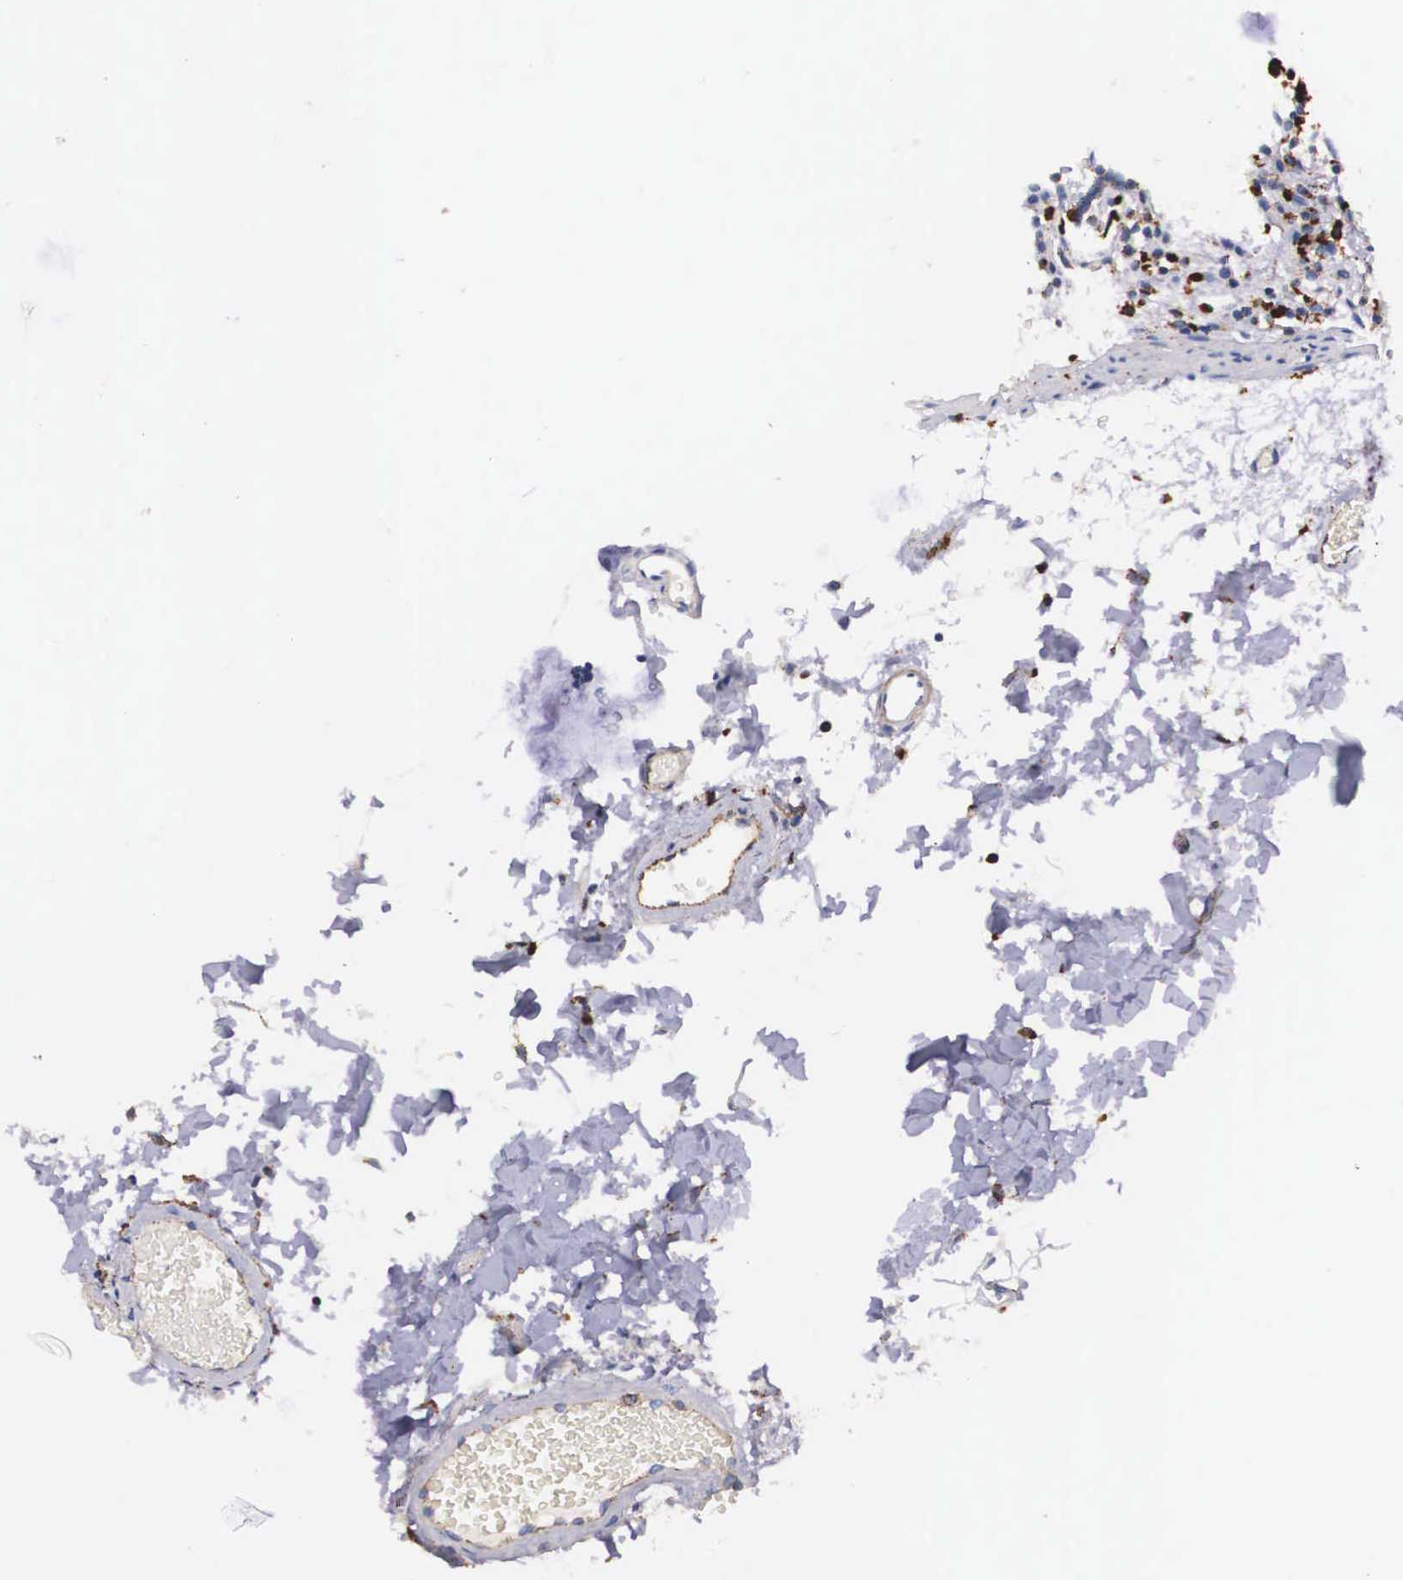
{"staining": {"intensity": "moderate", "quantity": ">75%", "location": "cytoplasmic/membranous"}, "tissue": "colon", "cell_type": "Endothelial cells", "image_type": "normal", "snomed": [{"axis": "morphology", "description": "Normal tissue, NOS"}, {"axis": "topography", "description": "Colon"}], "caption": "Immunohistochemistry of unremarkable human colon demonstrates medium levels of moderate cytoplasmic/membranous expression in about >75% of endothelial cells.", "gene": "NAGA", "patient": {"sex": "male", "age": 54}}